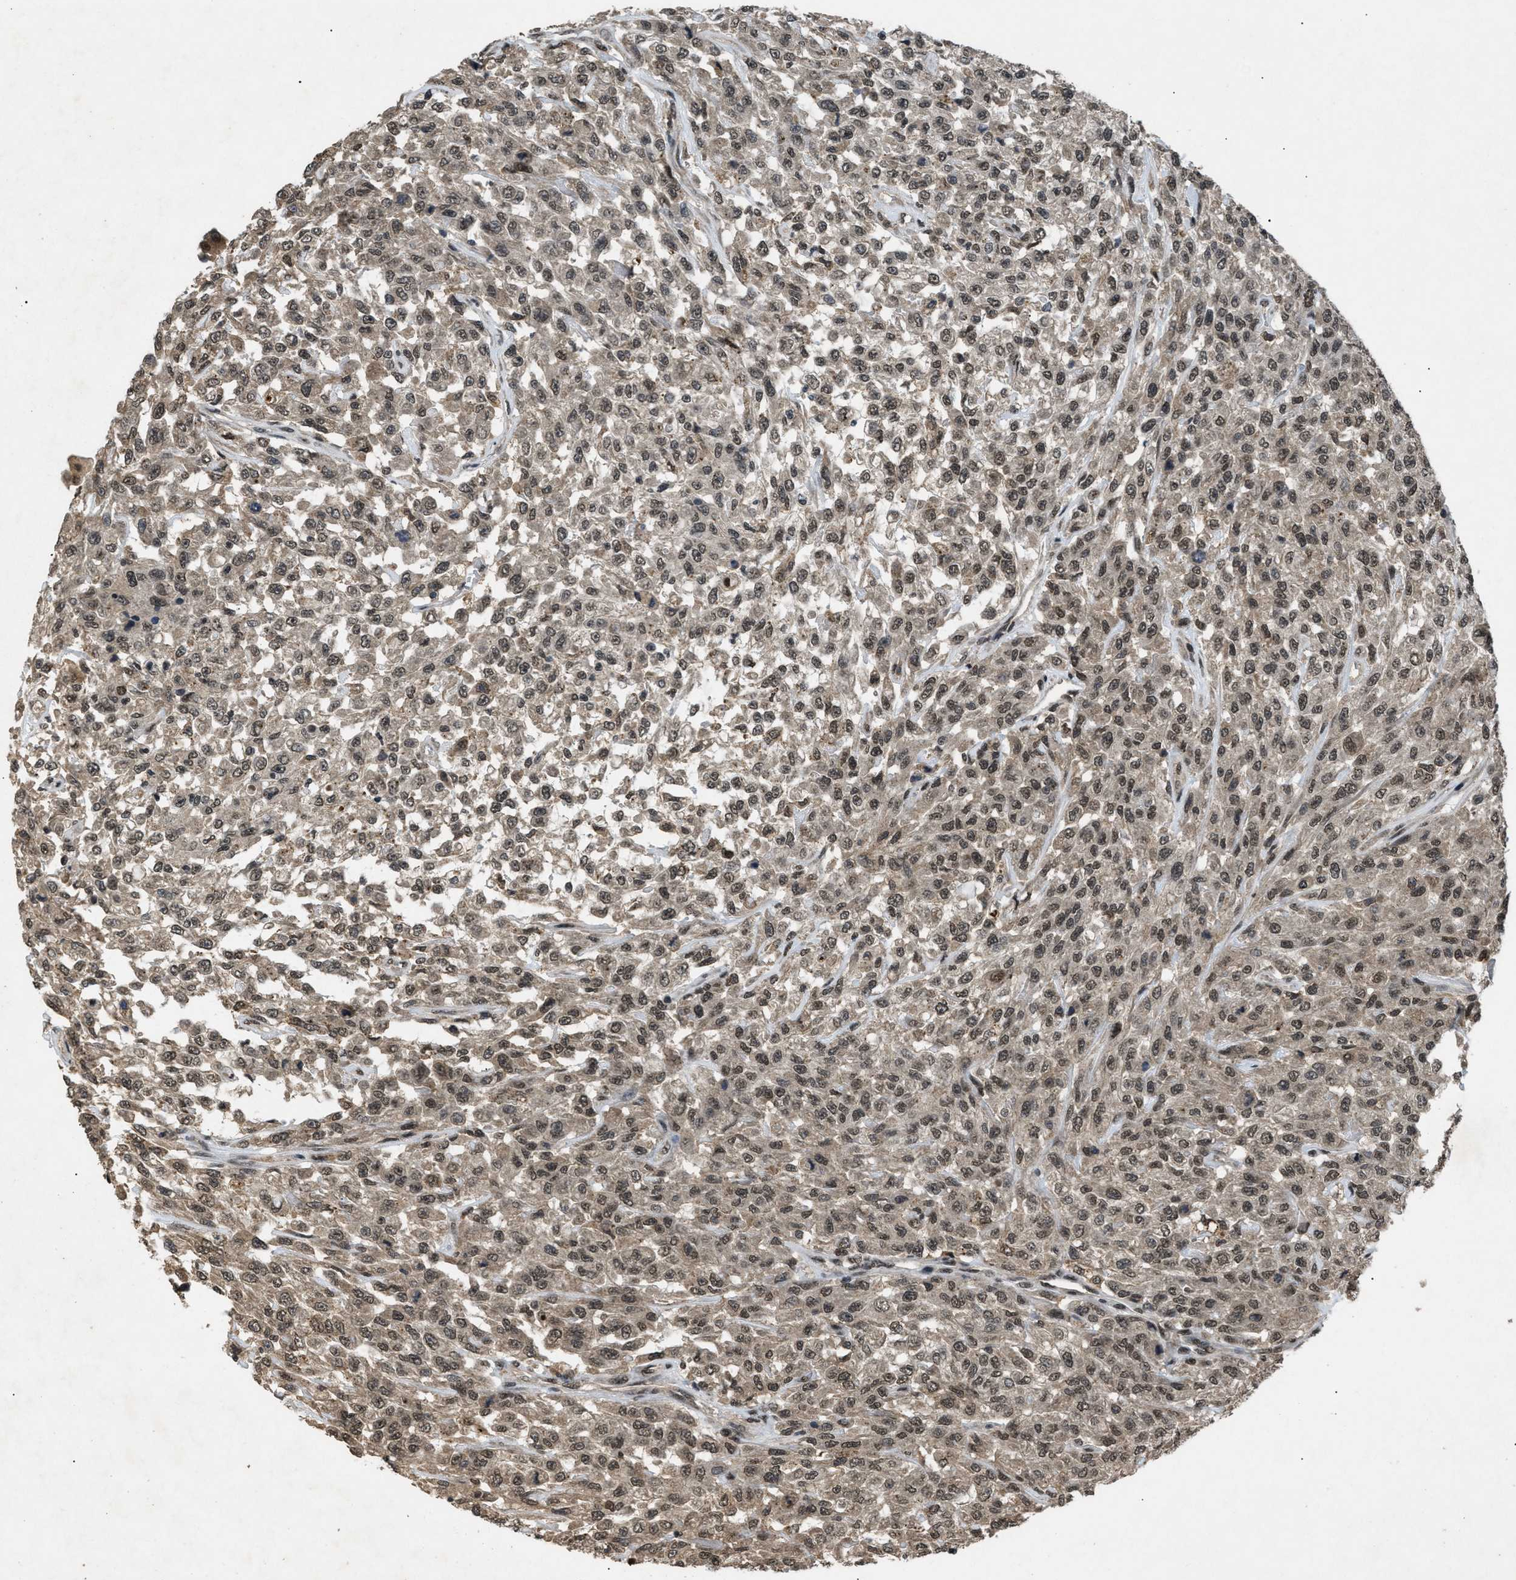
{"staining": {"intensity": "moderate", "quantity": ">75%", "location": "nuclear"}, "tissue": "urothelial cancer", "cell_type": "Tumor cells", "image_type": "cancer", "snomed": [{"axis": "morphology", "description": "Urothelial carcinoma, High grade"}, {"axis": "topography", "description": "Urinary bladder"}], "caption": "The micrograph exhibits a brown stain indicating the presence of a protein in the nuclear of tumor cells in urothelial cancer. (DAB = brown stain, brightfield microscopy at high magnification).", "gene": "RBM5", "patient": {"sex": "male", "age": 46}}